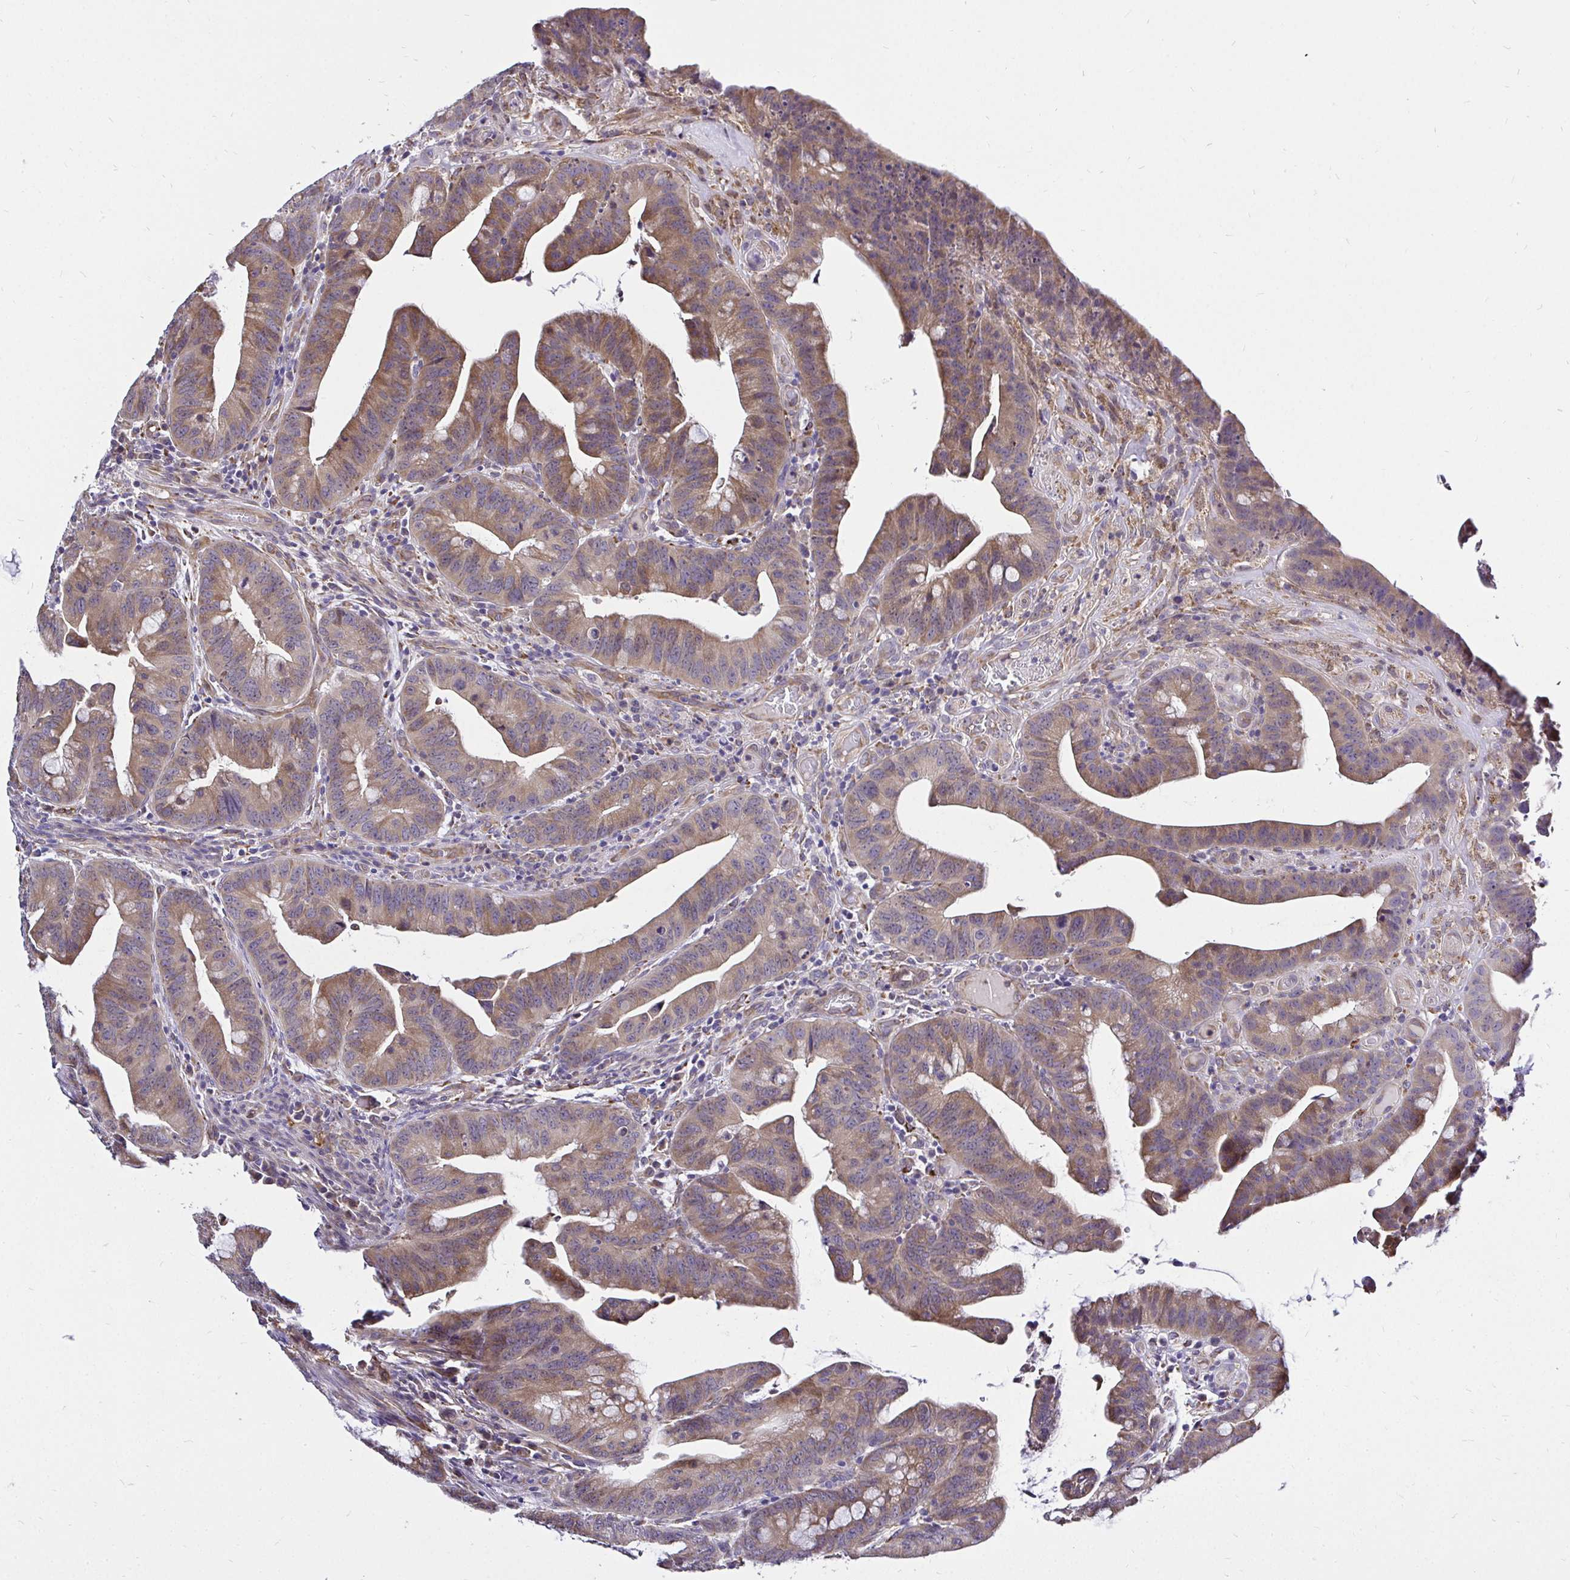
{"staining": {"intensity": "moderate", "quantity": ">75%", "location": "cytoplasmic/membranous"}, "tissue": "colorectal cancer", "cell_type": "Tumor cells", "image_type": "cancer", "snomed": [{"axis": "morphology", "description": "Adenocarcinoma, NOS"}, {"axis": "topography", "description": "Colon"}], "caption": "Immunohistochemistry (IHC) image of neoplastic tissue: colorectal adenocarcinoma stained using immunohistochemistry displays medium levels of moderate protein expression localized specifically in the cytoplasmic/membranous of tumor cells, appearing as a cytoplasmic/membranous brown color.", "gene": "CCDC122", "patient": {"sex": "male", "age": 62}}